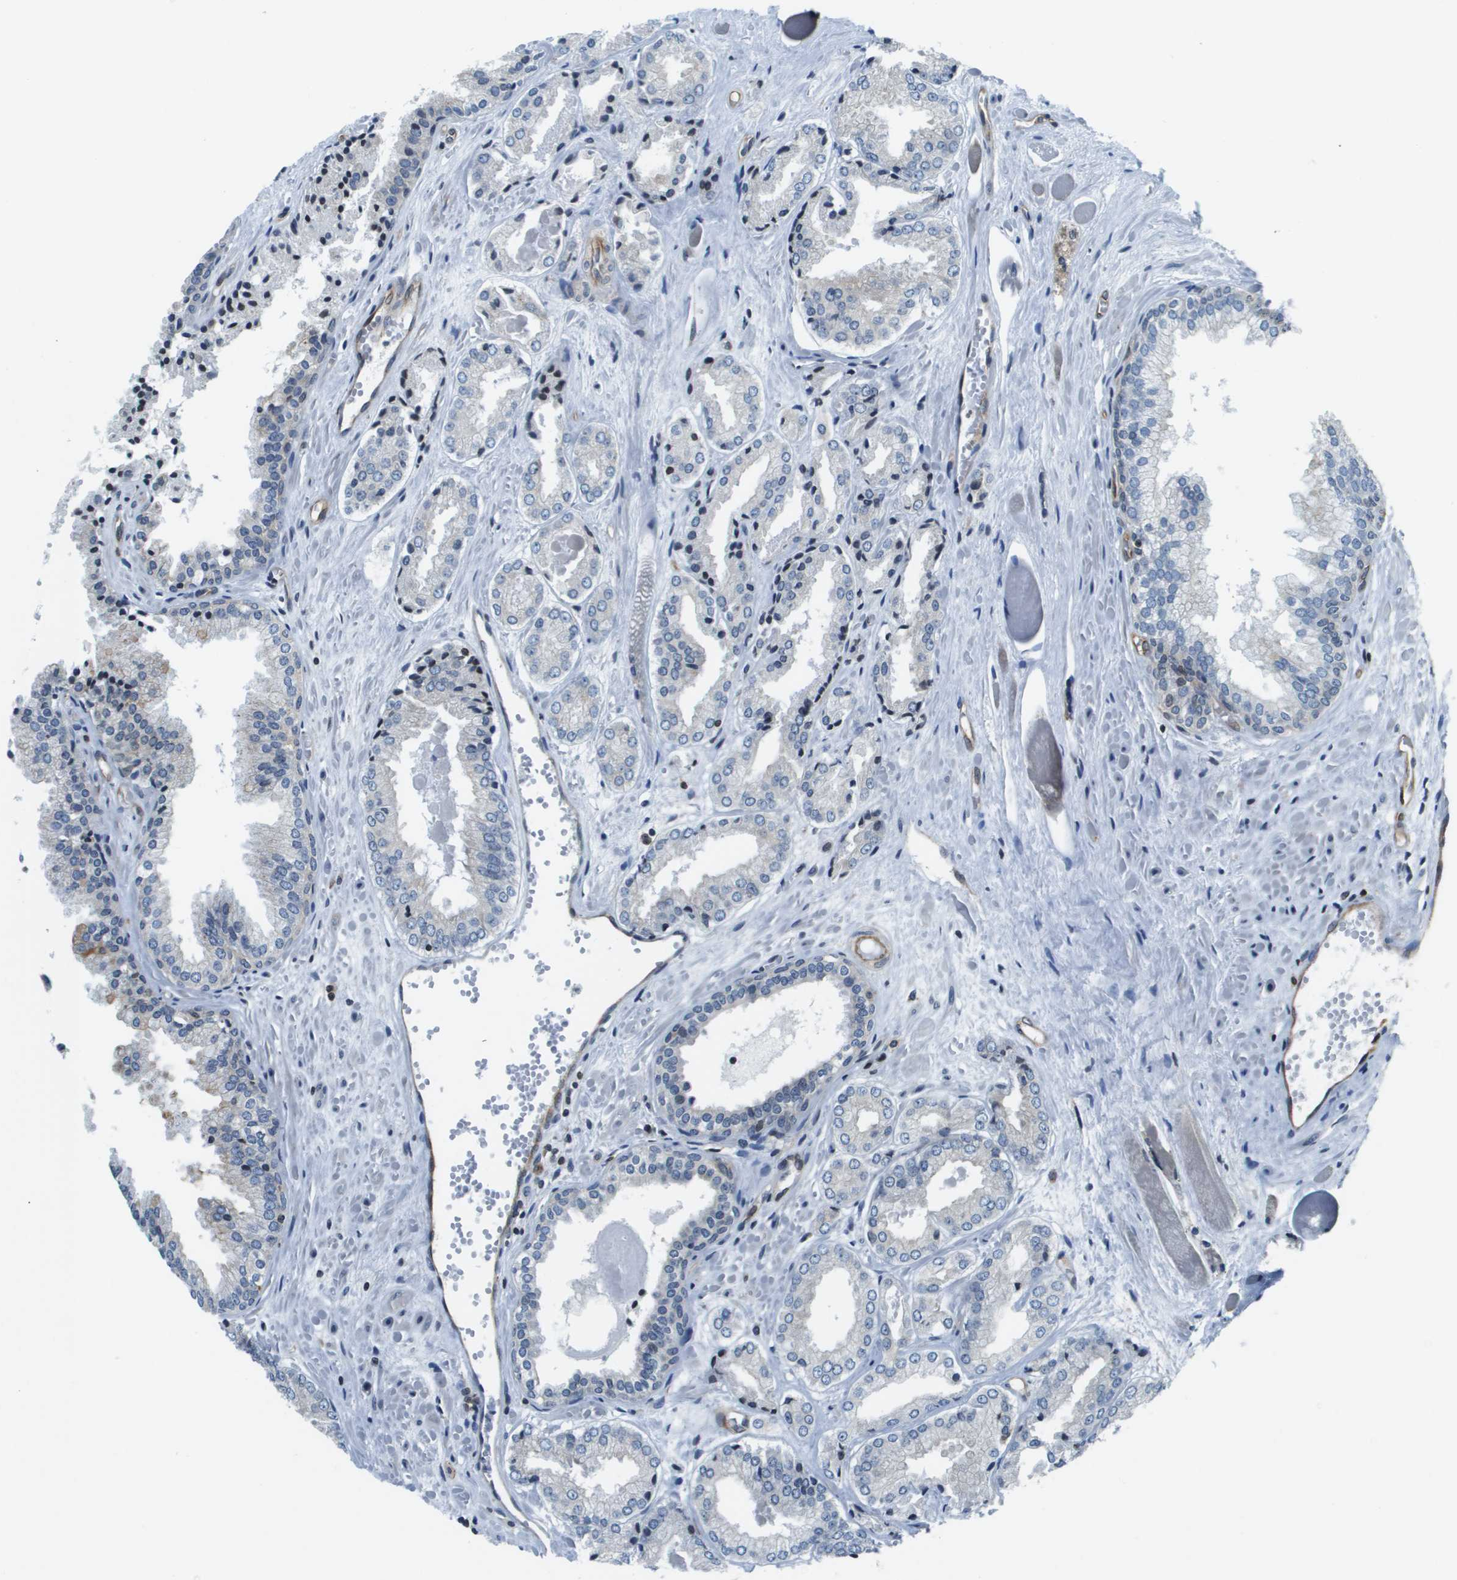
{"staining": {"intensity": "negative", "quantity": "none", "location": "none"}, "tissue": "prostate cancer", "cell_type": "Tumor cells", "image_type": "cancer", "snomed": [{"axis": "morphology", "description": "Adenocarcinoma, Low grade"}, {"axis": "topography", "description": "Prostate"}], "caption": "DAB immunohistochemical staining of prostate cancer reveals no significant expression in tumor cells.", "gene": "ESYT1", "patient": {"sex": "male", "age": 57}}